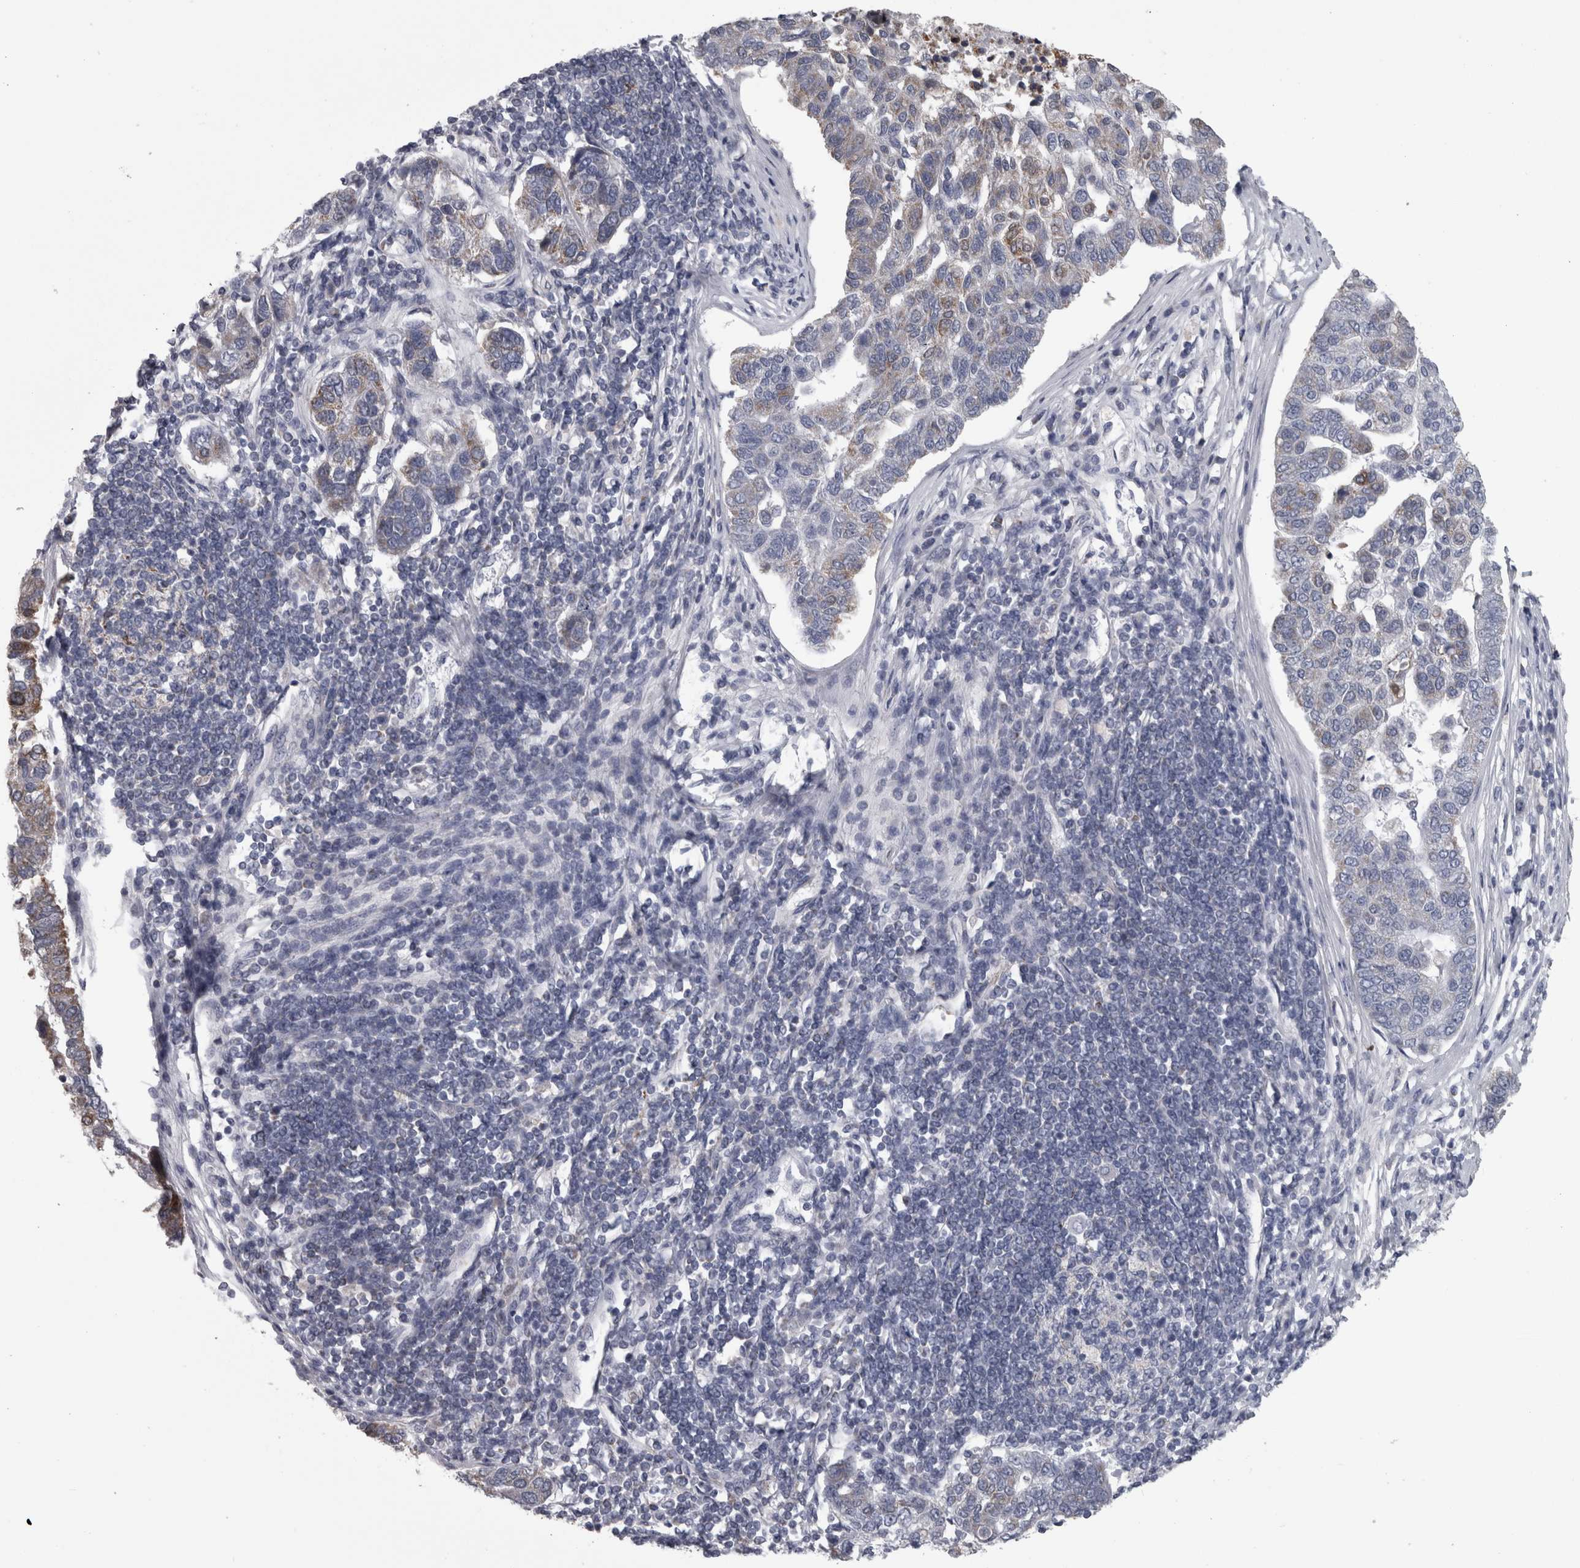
{"staining": {"intensity": "moderate", "quantity": "25%-75%", "location": "cytoplasmic/membranous"}, "tissue": "pancreatic cancer", "cell_type": "Tumor cells", "image_type": "cancer", "snomed": [{"axis": "morphology", "description": "Adenocarcinoma, NOS"}, {"axis": "topography", "description": "Pancreas"}], "caption": "Tumor cells show moderate cytoplasmic/membranous staining in approximately 25%-75% of cells in adenocarcinoma (pancreatic).", "gene": "DBT", "patient": {"sex": "female", "age": 61}}